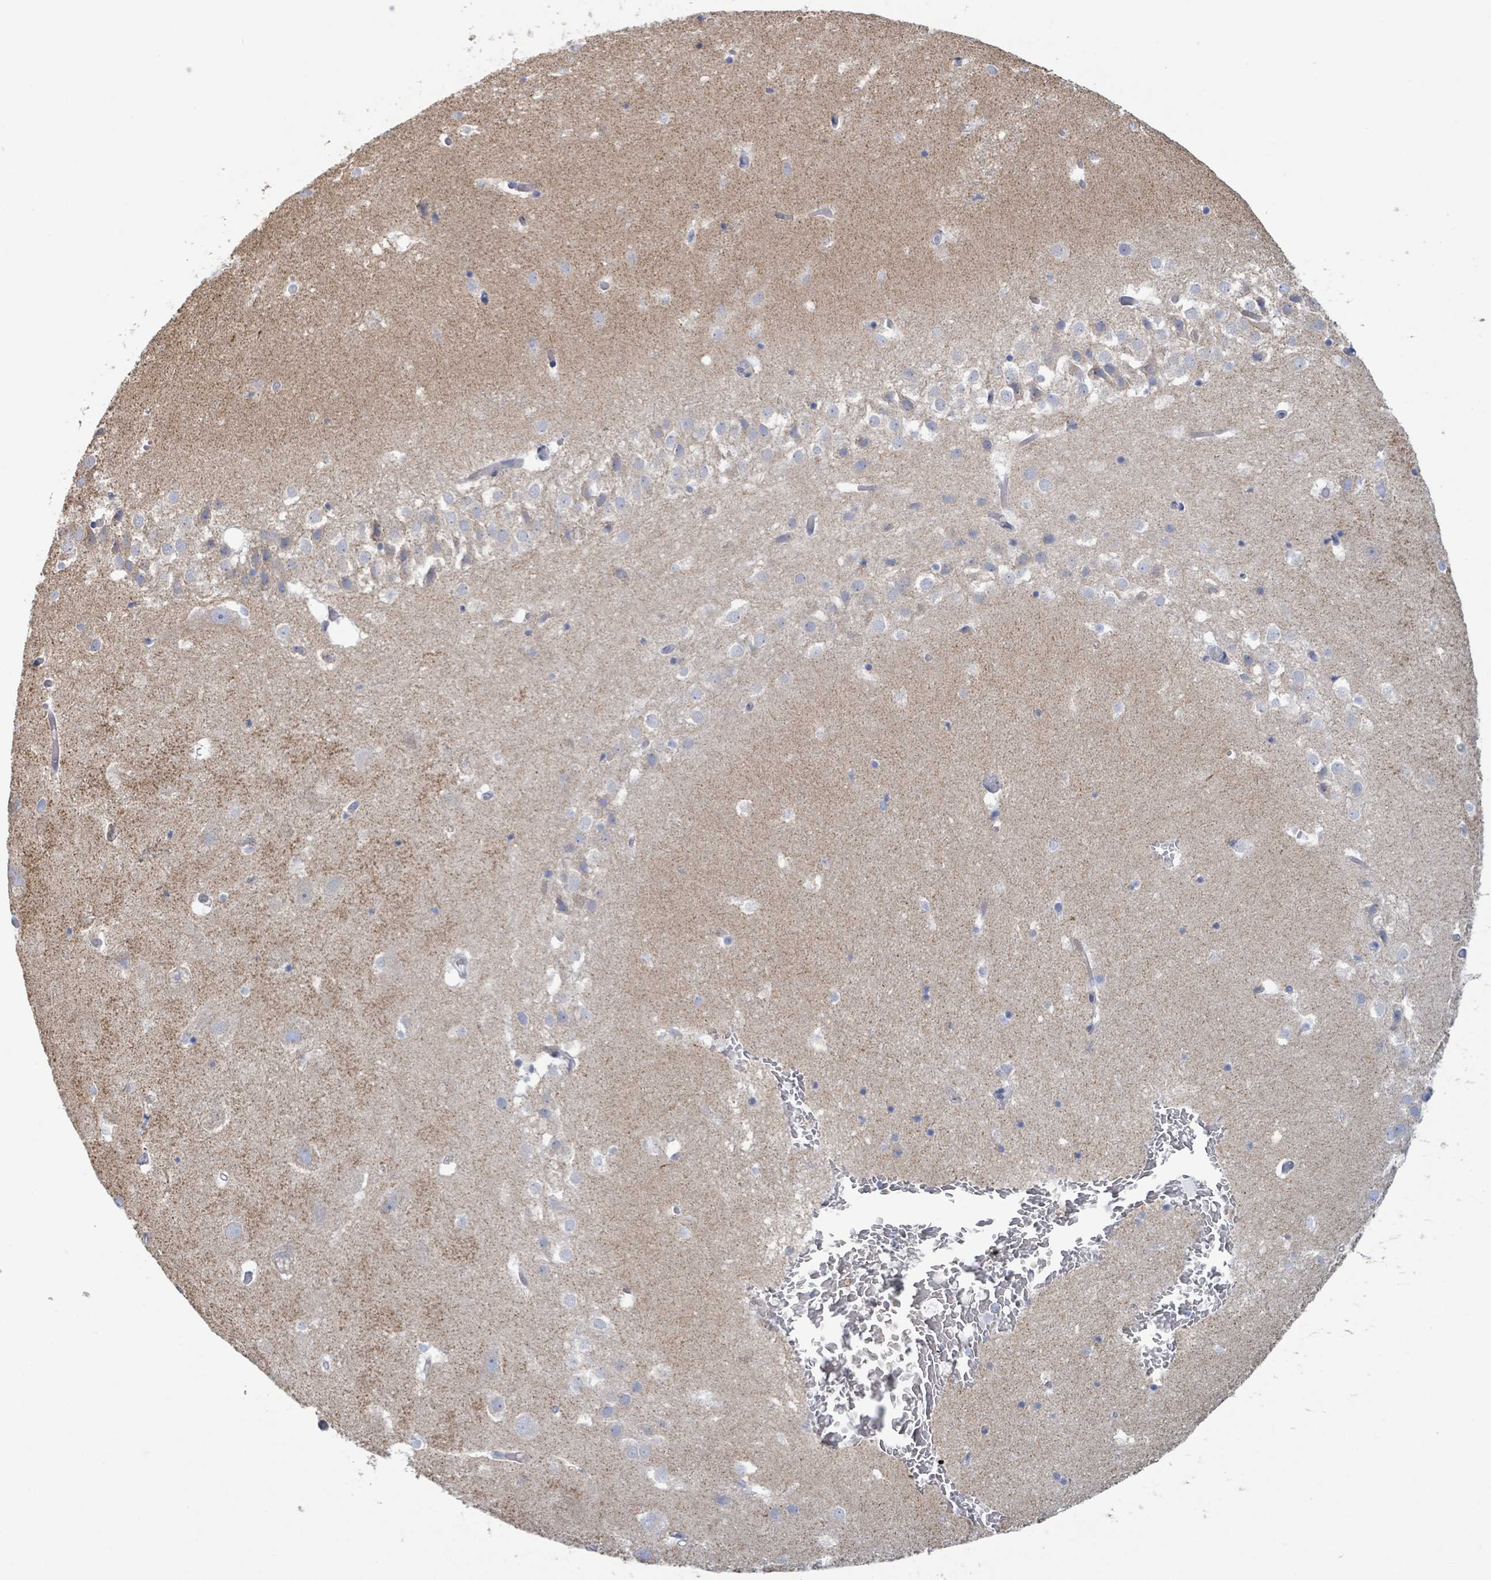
{"staining": {"intensity": "negative", "quantity": "none", "location": "none"}, "tissue": "hippocampus", "cell_type": "Glial cells", "image_type": "normal", "snomed": [{"axis": "morphology", "description": "Normal tissue, NOS"}, {"axis": "topography", "description": "Hippocampus"}], "caption": "Immunohistochemical staining of normal human hippocampus exhibits no significant staining in glial cells. Nuclei are stained in blue.", "gene": "AKR1C4", "patient": {"sex": "female", "age": 52}}